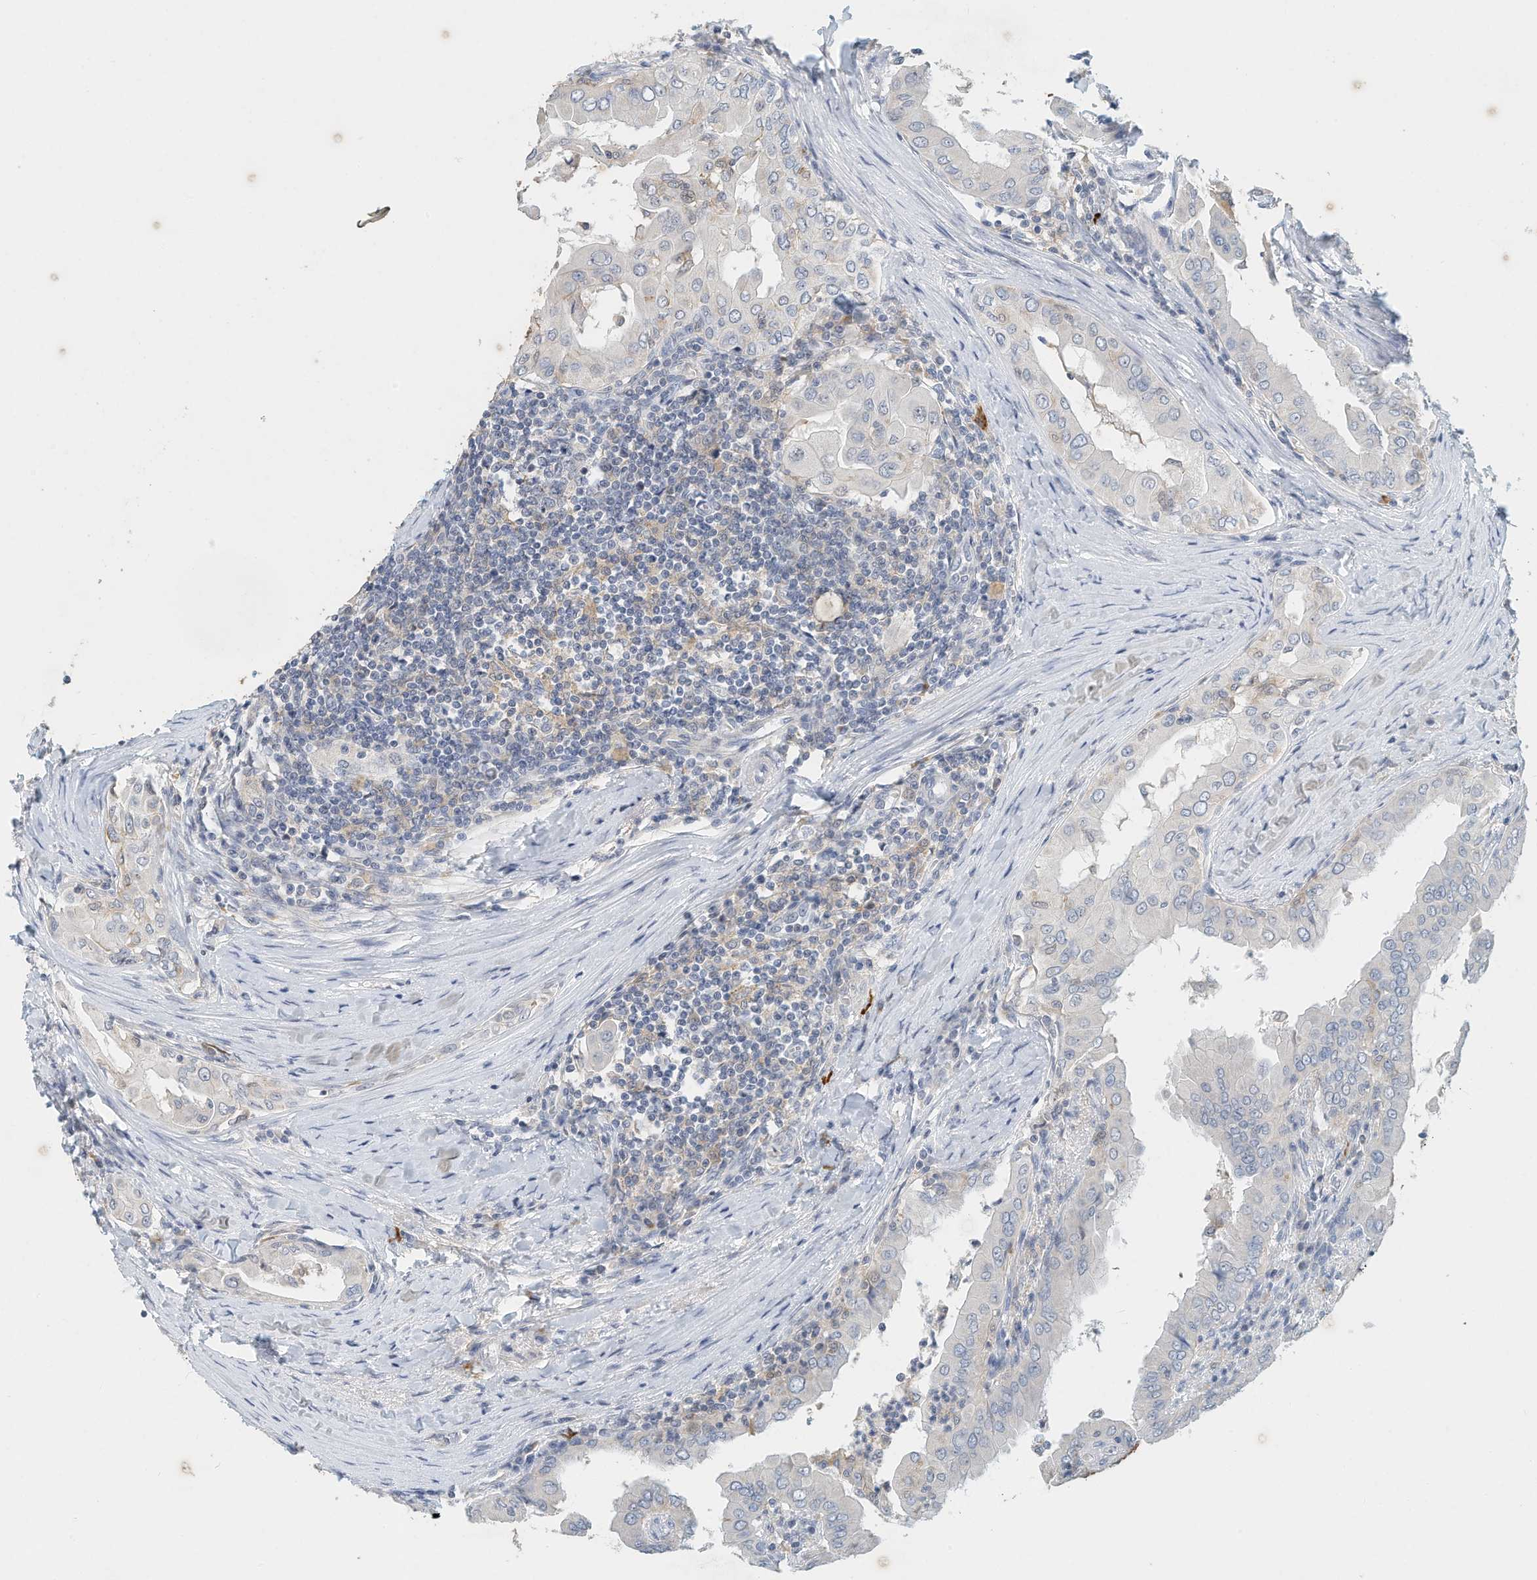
{"staining": {"intensity": "negative", "quantity": "none", "location": "none"}, "tissue": "thyroid cancer", "cell_type": "Tumor cells", "image_type": "cancer", "snomed": [{"axis": "morphology", "description": "Papillary adenocarcinoma, NOS"}, {"axis": "topography", "description": "Thyroid gland"}], "caption": "This is an immunohistochemistry (IHC) micrograph of thyroid papillary adenocarcinoma. There is no expression in tumor cells.", "gene": "MICAL1", "patient": {"sex": "male", "age": 33}}